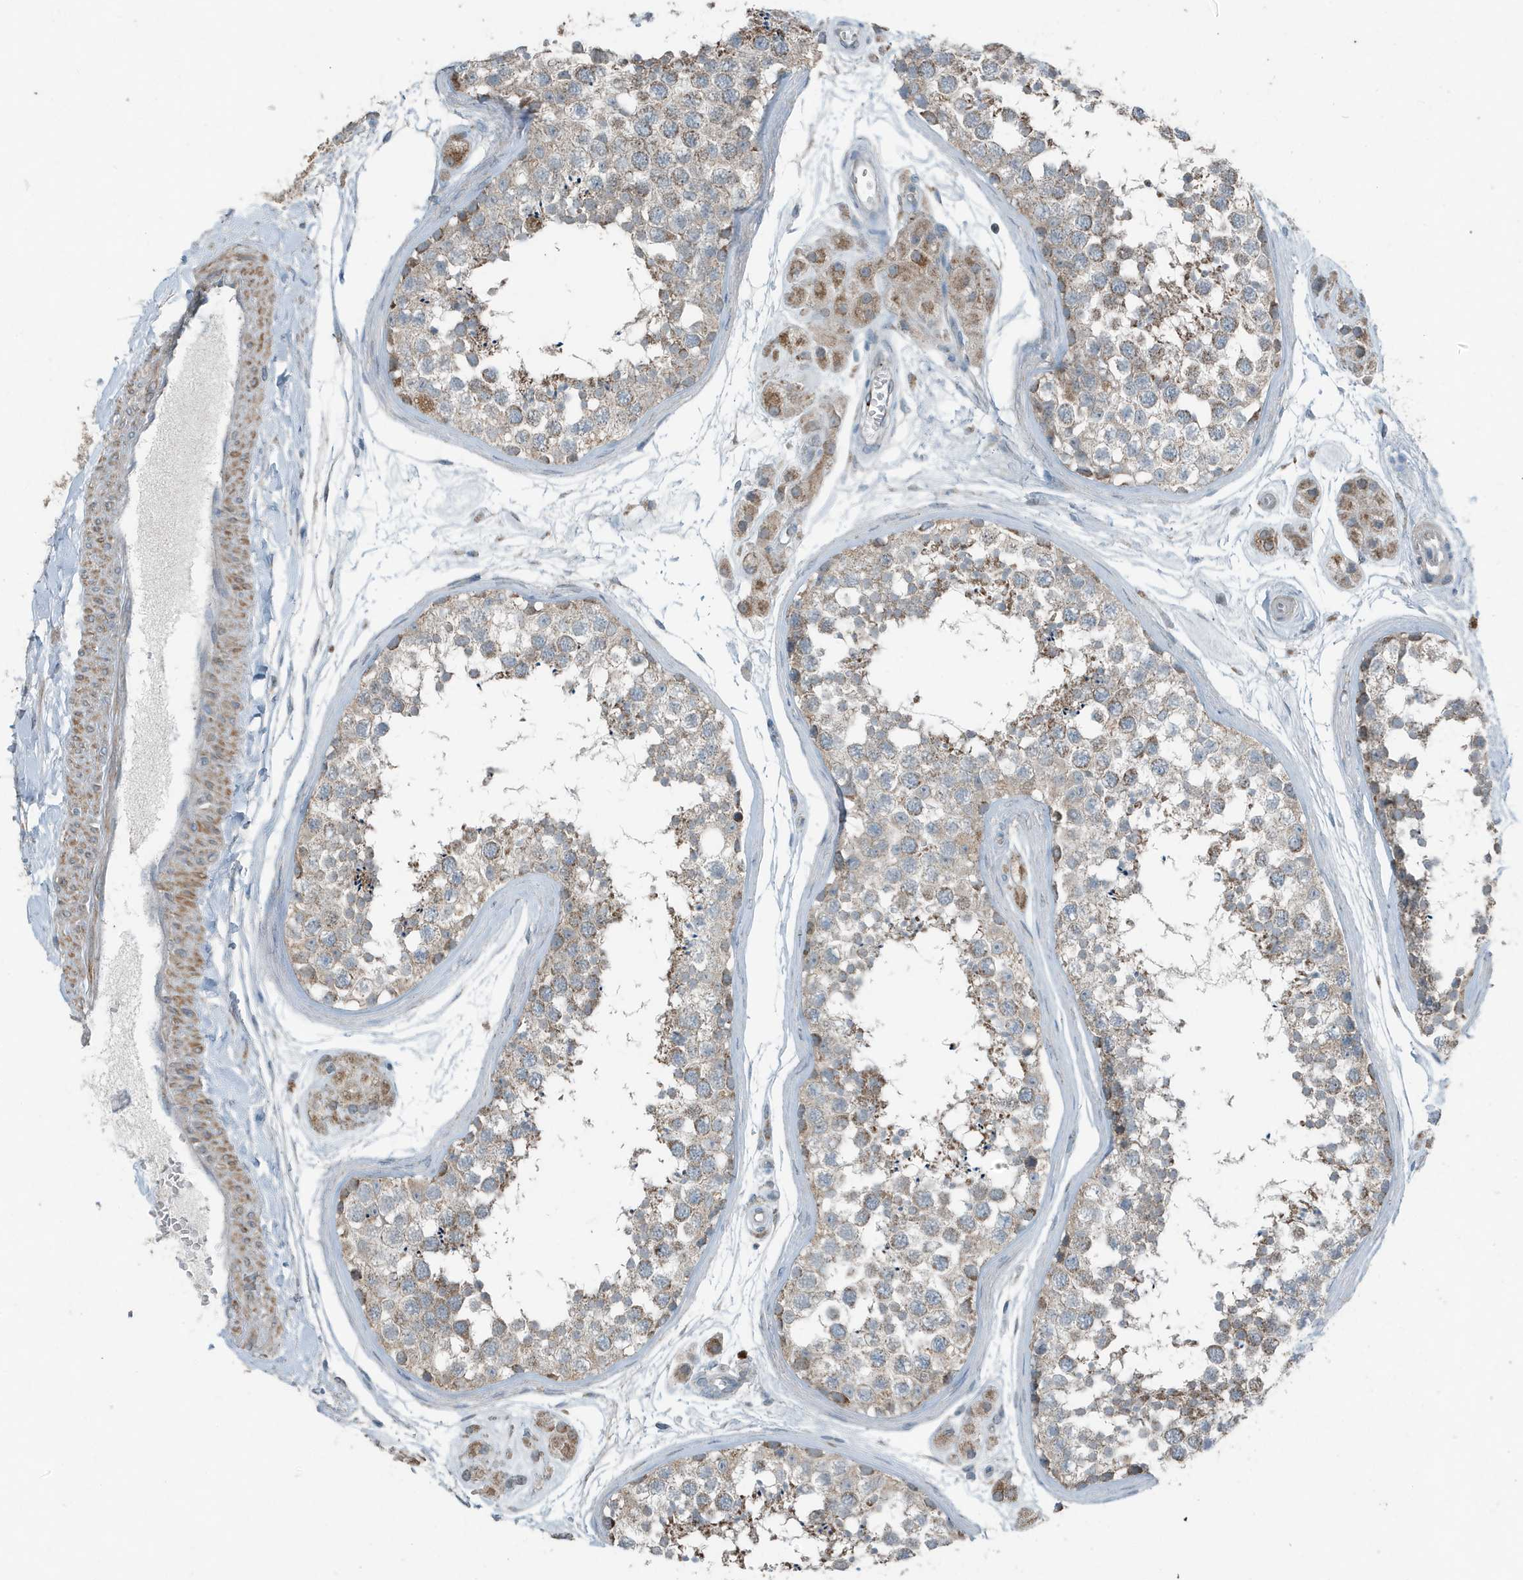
{"staining": {"intensity": "weak", "quantity": "25%-75%", "location": "cytoplasmic/membranous"}, "tissue": "testis", "cell_type": "Cells in seminiferous ducts", "image_type": "normal", "snomed": [{"axis": "morphology", "description": "Normal tissue, NOS"}, {"axis": "topography", "description": "Testis"}], "caption": "Immunohistochemistry of unremarkable testis displays low levels of weak cytoplasmic/membranous staining in approximately 25%-75% of cells in seminiferous ducts.", "gene": "MT", "patient": {"sex": "male", "age": 56}}